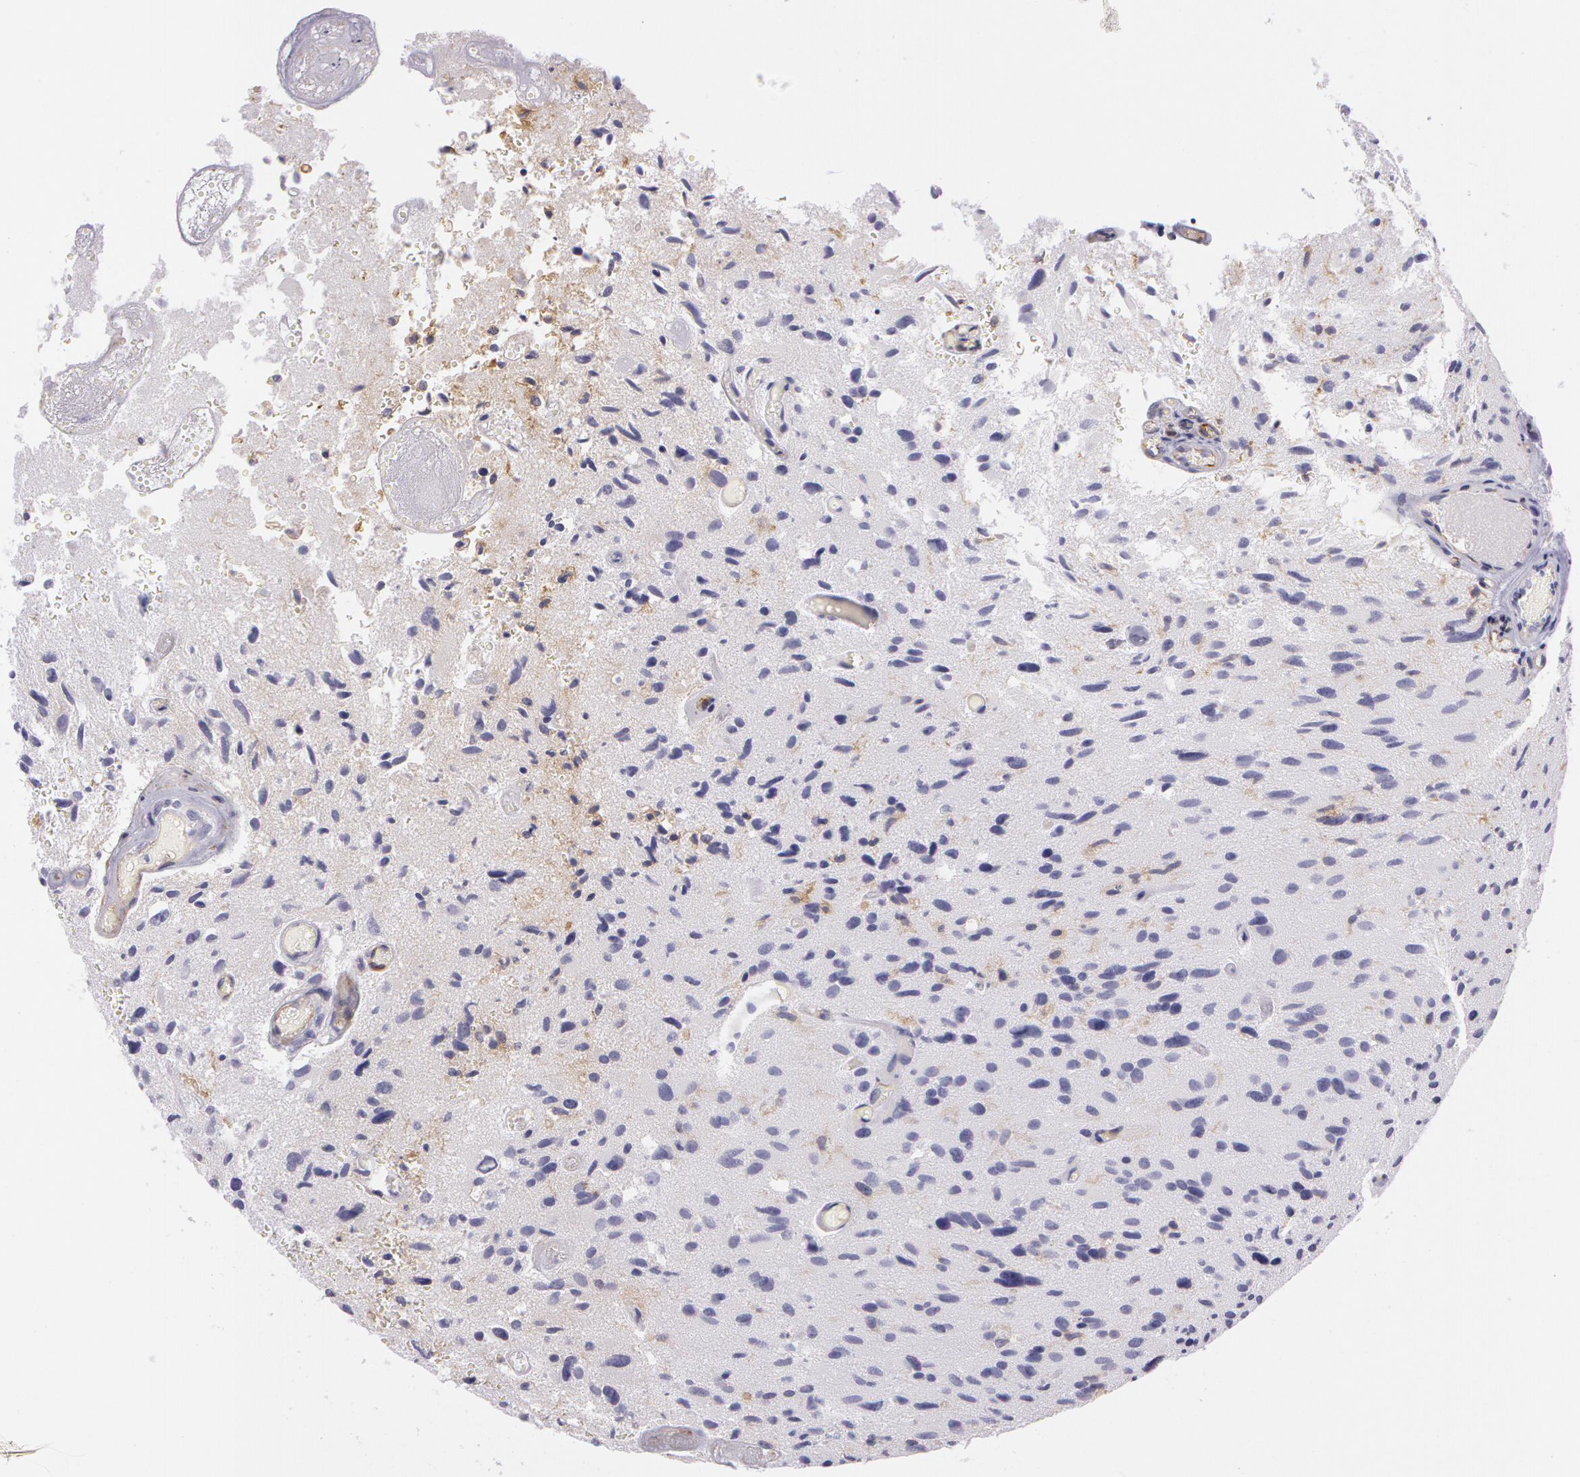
{"staining": {"intensity": "weak", "quantity": "<25%", "location": "cytoplasmic/membranous"}, "tissue": "glioma", "cell_type": "Tumor cells", "image_type": "cancer", "snomed": [{"axis": "morphology", "description": "Glioma, malignant, High grade"}, {"axis": "topography", "description": "Brain"}], "caption": "An image of human malignant glioma (high-grade) is negative for staining in tumor cells. (DAB (3,3'-diaminobenzidine) immunohistochemistry (IHC), high magnification).", "gene": "LY75", "patient": {"sex": "male", "age": 69}}